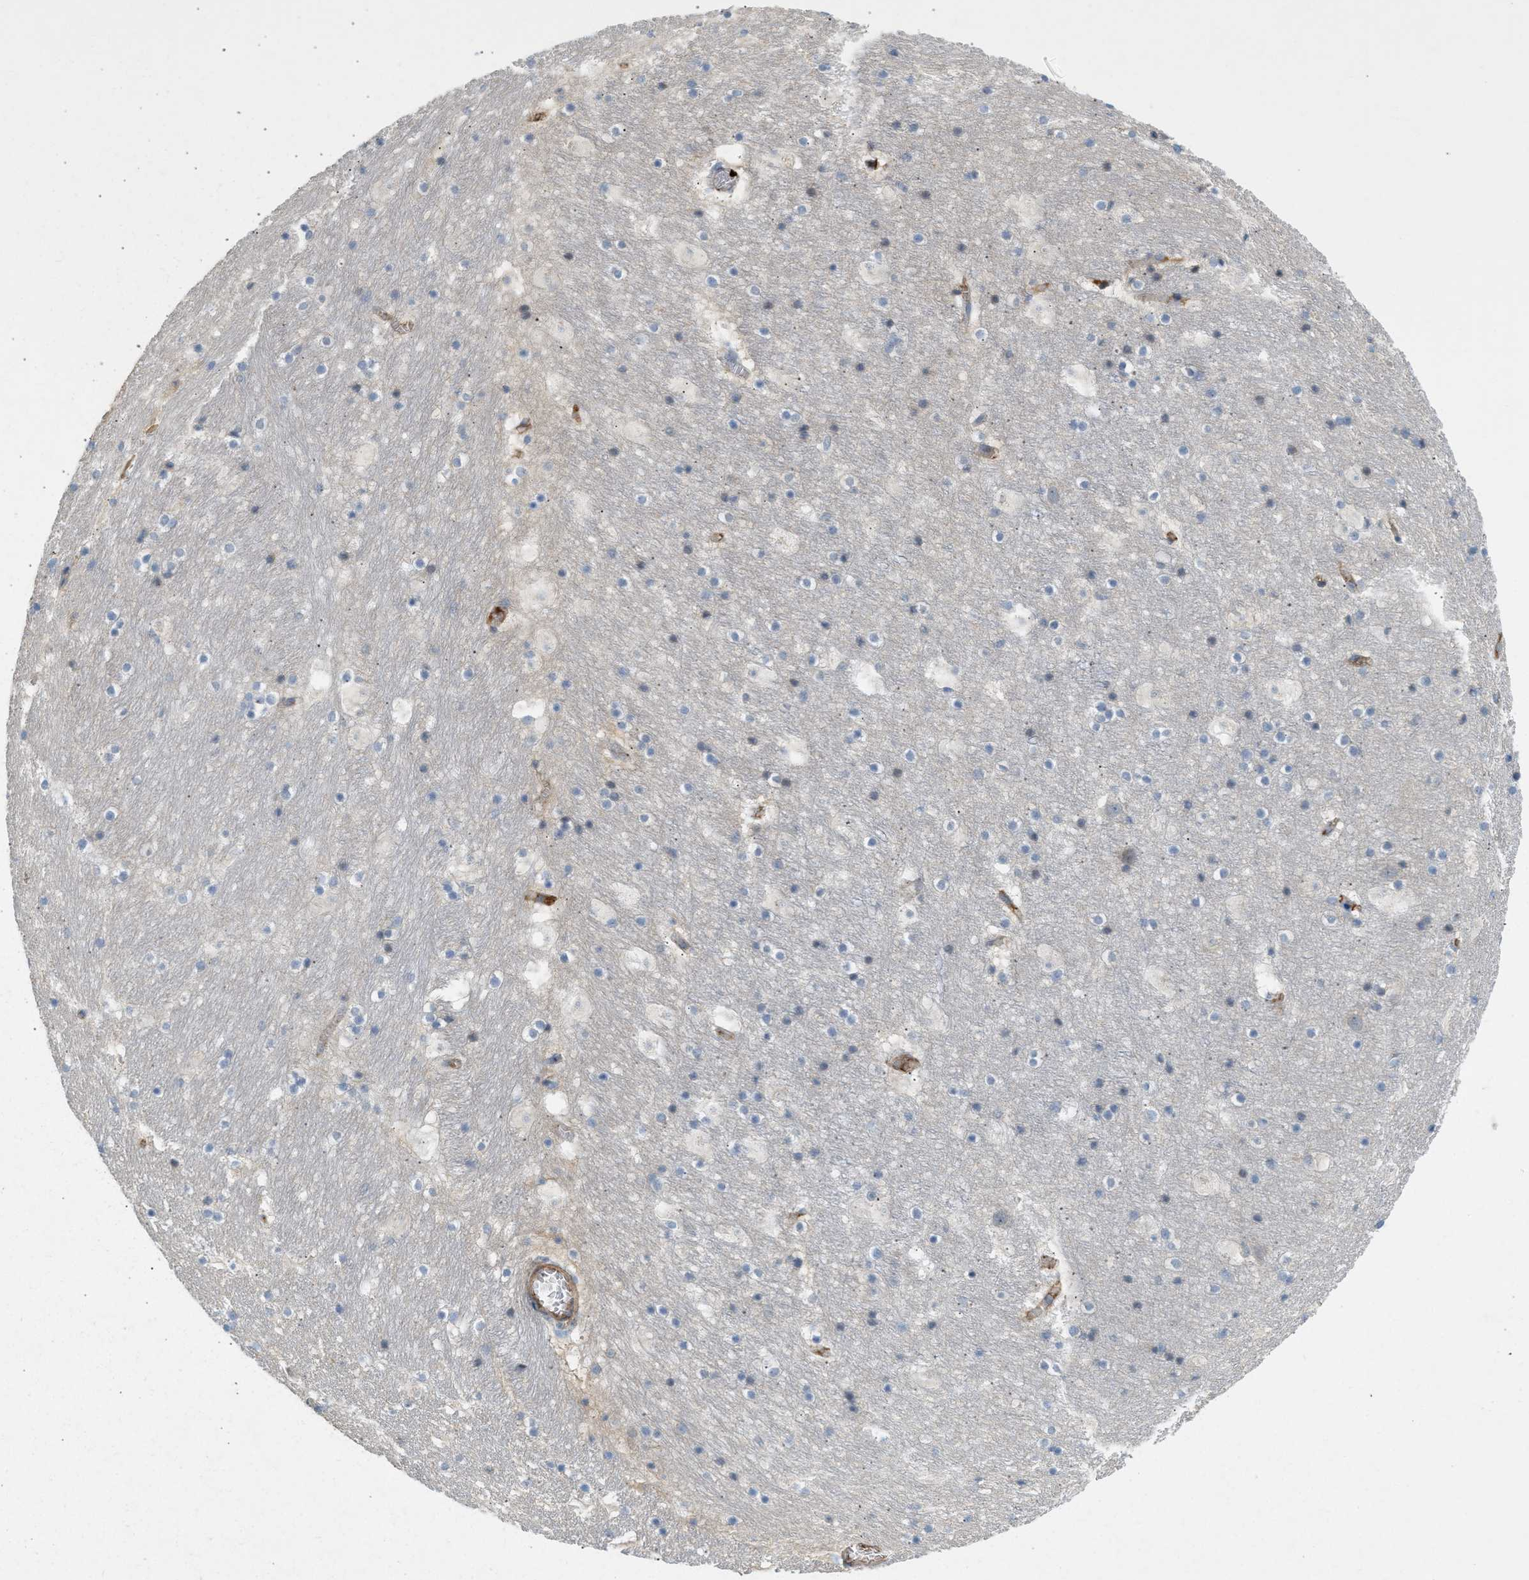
{"staining": {"intensity": "weak", "quantity": "<25%", "location": "cytoplasmic/membranous"}, "tissue": "hippocampus", "cell_type": "Glial cells", "image_type": "normal", "snomed": [{"axis": "morphology", "description": "Normal tissue, NOS"}, {"axis": "topography", "description": "Hippocampus"}], "caption": "Glial cells show no significant protein expression in unremarkable hippocampus. Brightfield microscopy of IHC stained with DAB (brown) and hematoxylin (blue), captured at high magnification.", "gene": "F8", "patient": {"sex": "male", "age": 45}}